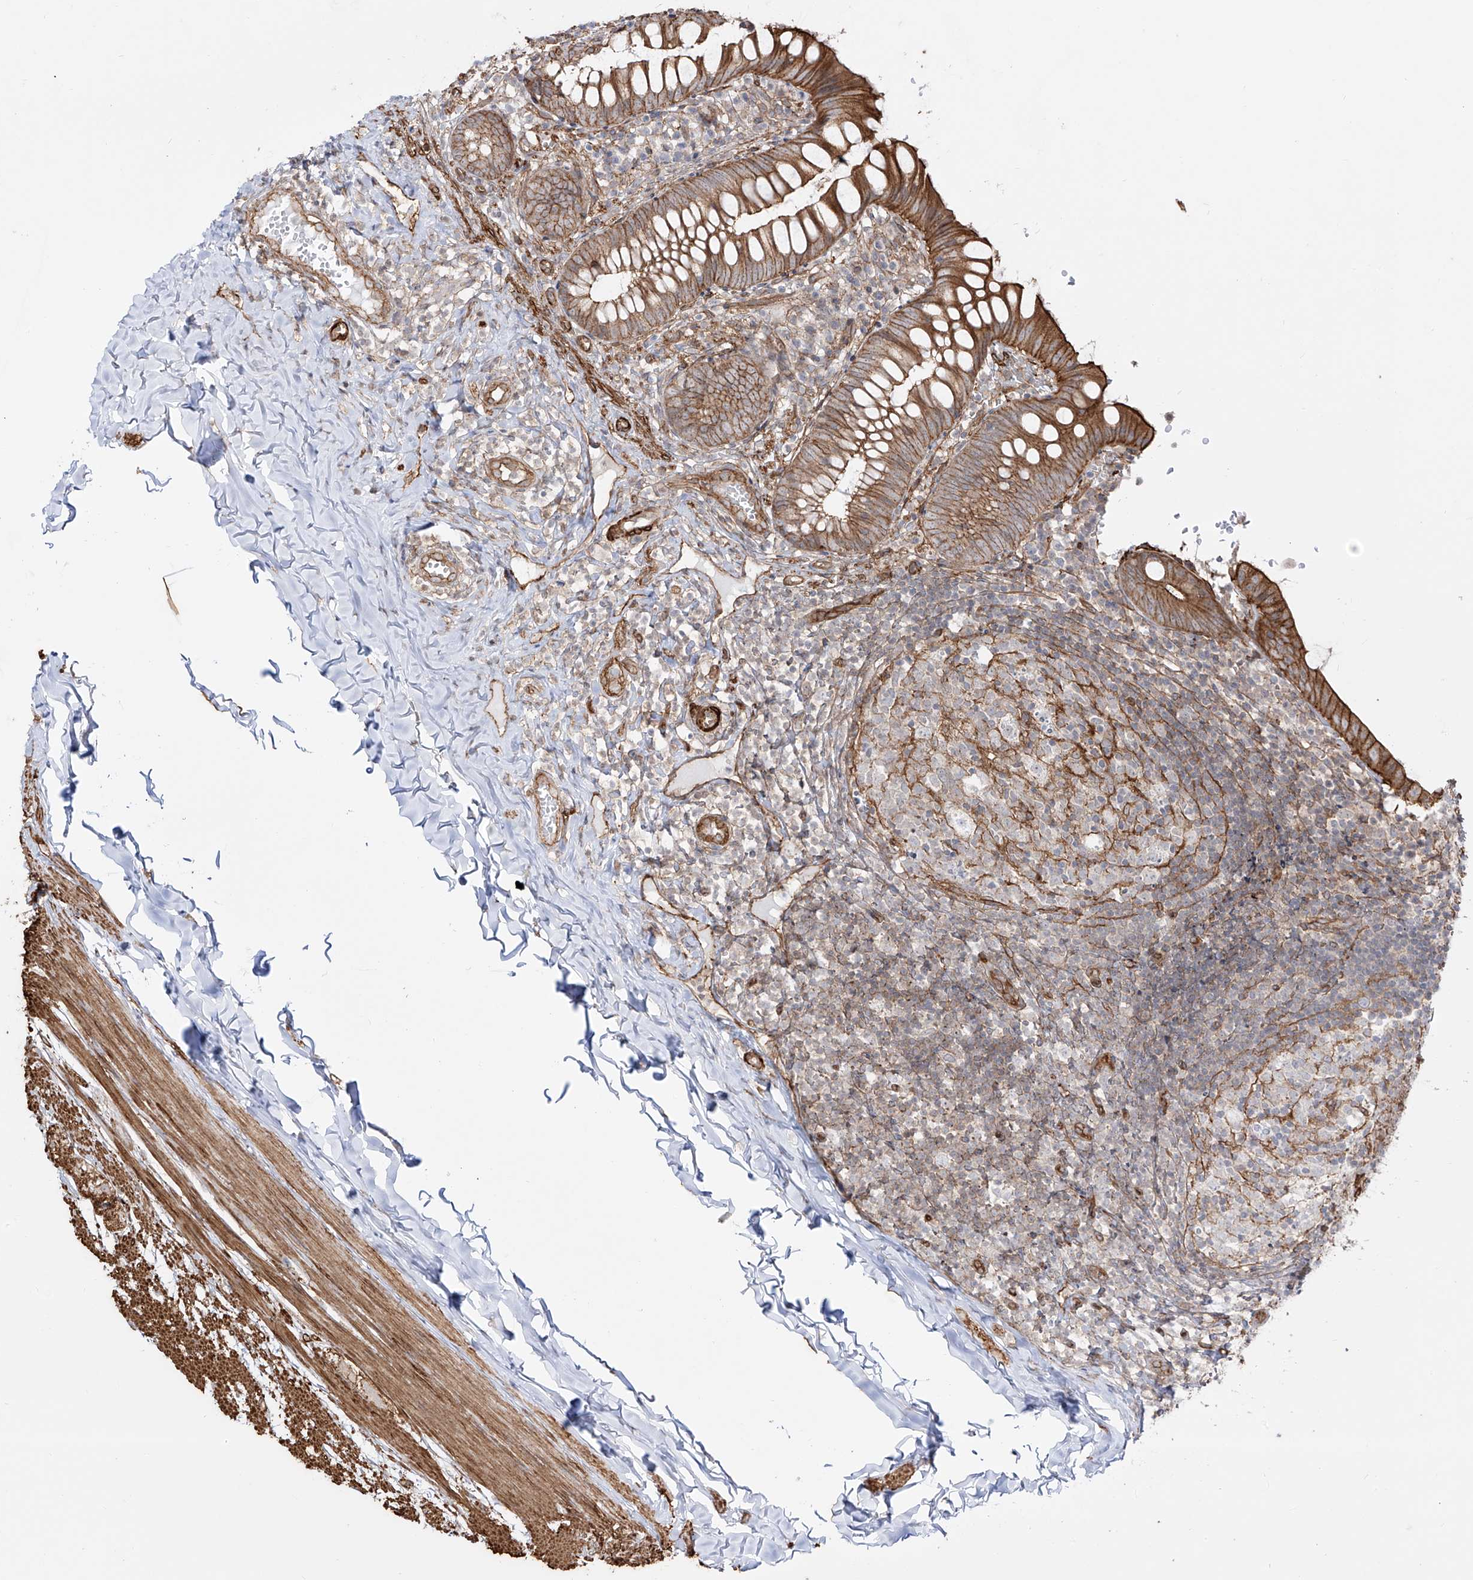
{"staining": {"intensity": "moderate", "quantity": ">75%", "location": "cytoplasmic/membranous"}, "tissue": "appendix", "cell_type": "Glandular cells", "image_type": "normal", "snomed": [{"axis": "morphology", "description": "Normal tissue, NOS"}, {"axis": "topography", "description": "Appendix"}], "caption": "Unremarkable appendix was stained to show a protein in brown. There is medium levels of moderate cytoplasmic/membranous expression in approximately >75% of glandular cells. The staining was performed using DAB (3,3'-diaminobenzidine) to visualize the protein expression in brown, while the nuclei were stained in blue with hematoxylin (Magnification: 20x).", "gene": "ZNF180", "patient": {"sex": "male", "age": 8}}